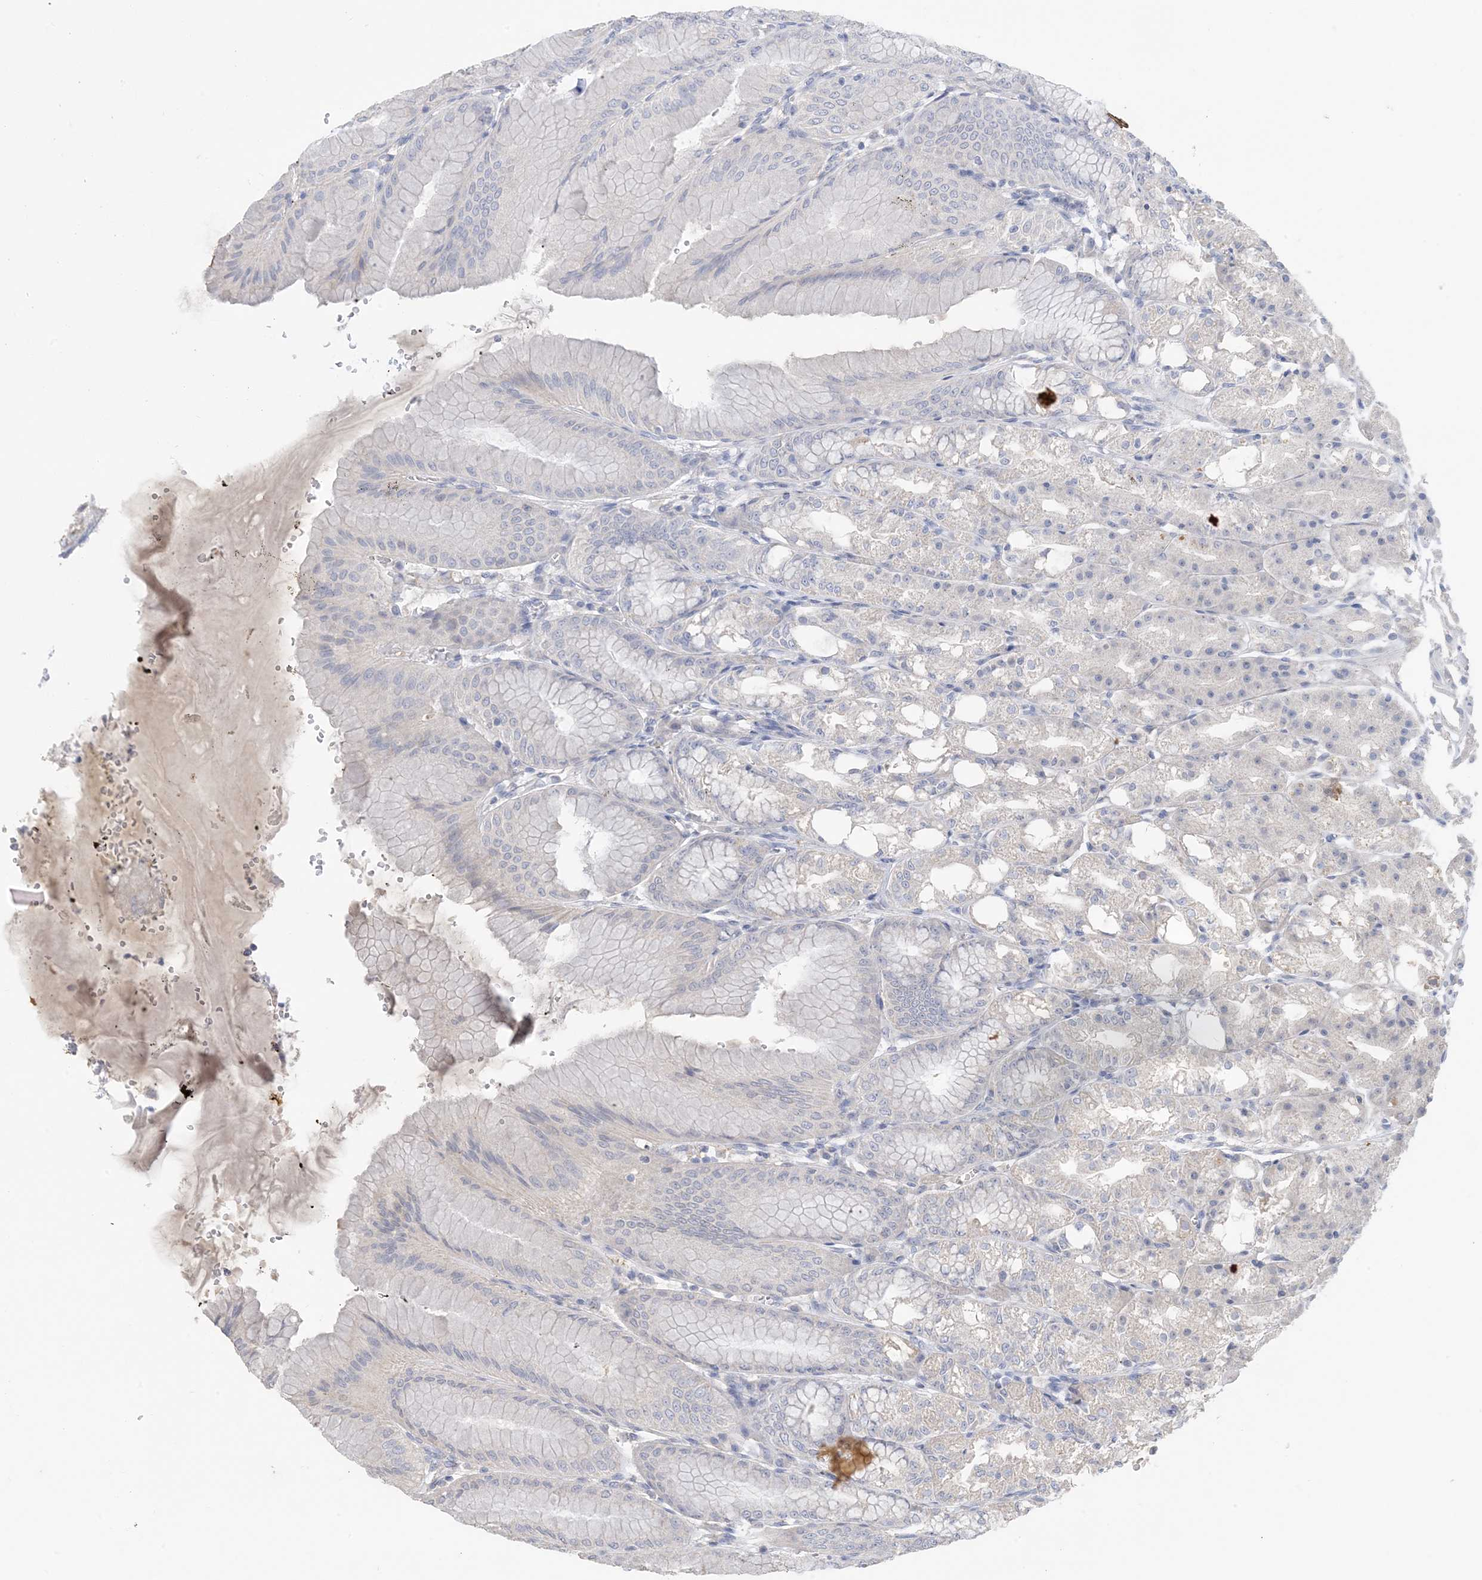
{"staining": {"intensity": "negative", "quantity": "none", "location": "none"}, "tissue": "stomach", "cell_type": "Glandular cells", "image_type": "normal", "snomed": [{"axis": "morphology", "description": "Normal tissue, NOS"}, {"axis": "topography", "description": "Stomach, lower"}], "caption": "This photomicrograph is of unremarkable stomach stained with immunohistochemistry (IHC) to label a protein in brown with the nuclei are counter-stained blue. There is no expression in glandular cells.", "gene": "KPRP", "patient": {"sex": "male", "age": 71}}